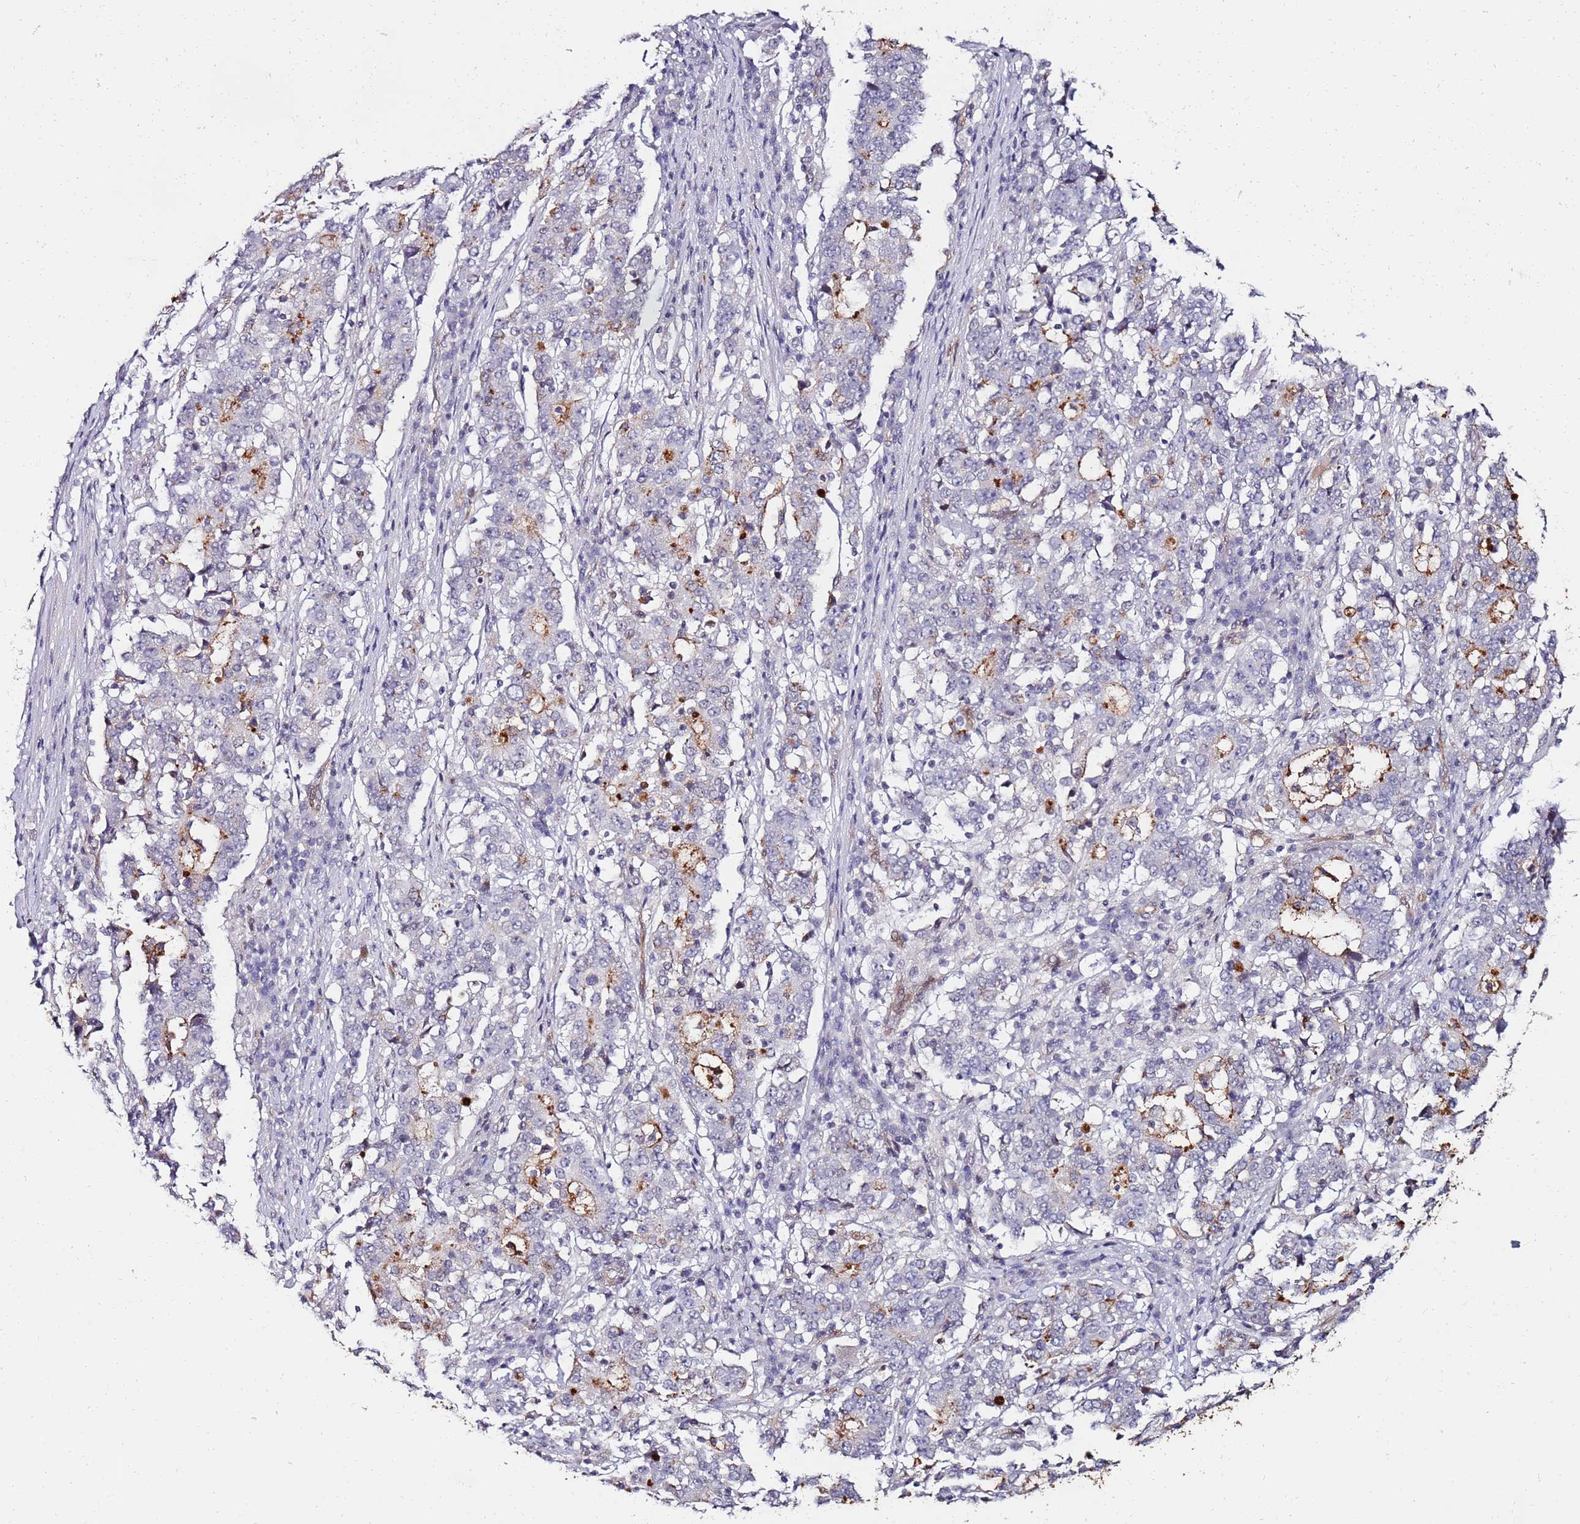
{"staining": {"intensity": "moderate", "quantity": "<25%", "location": "cytoplasmic/membranous"}, "tissue": "stomach cancer", "cell_type": "Tumor cells", "image_type": "cancer", "snomed": [{"axis": "morphology", "description": "Adenocarcinoma, NOS"}, {"axis": "topography", "description": "Stomach"}], "caption": "Immunohistochemistry (DAB (3,3'-diaminobenzidine)) staining of stomach cancer shows moderate cytoplasmic/membranous protein expression in about <25% of tumor cells.", "gene": "DUSP28", "patient": {"sex": "male", "age": 59}}